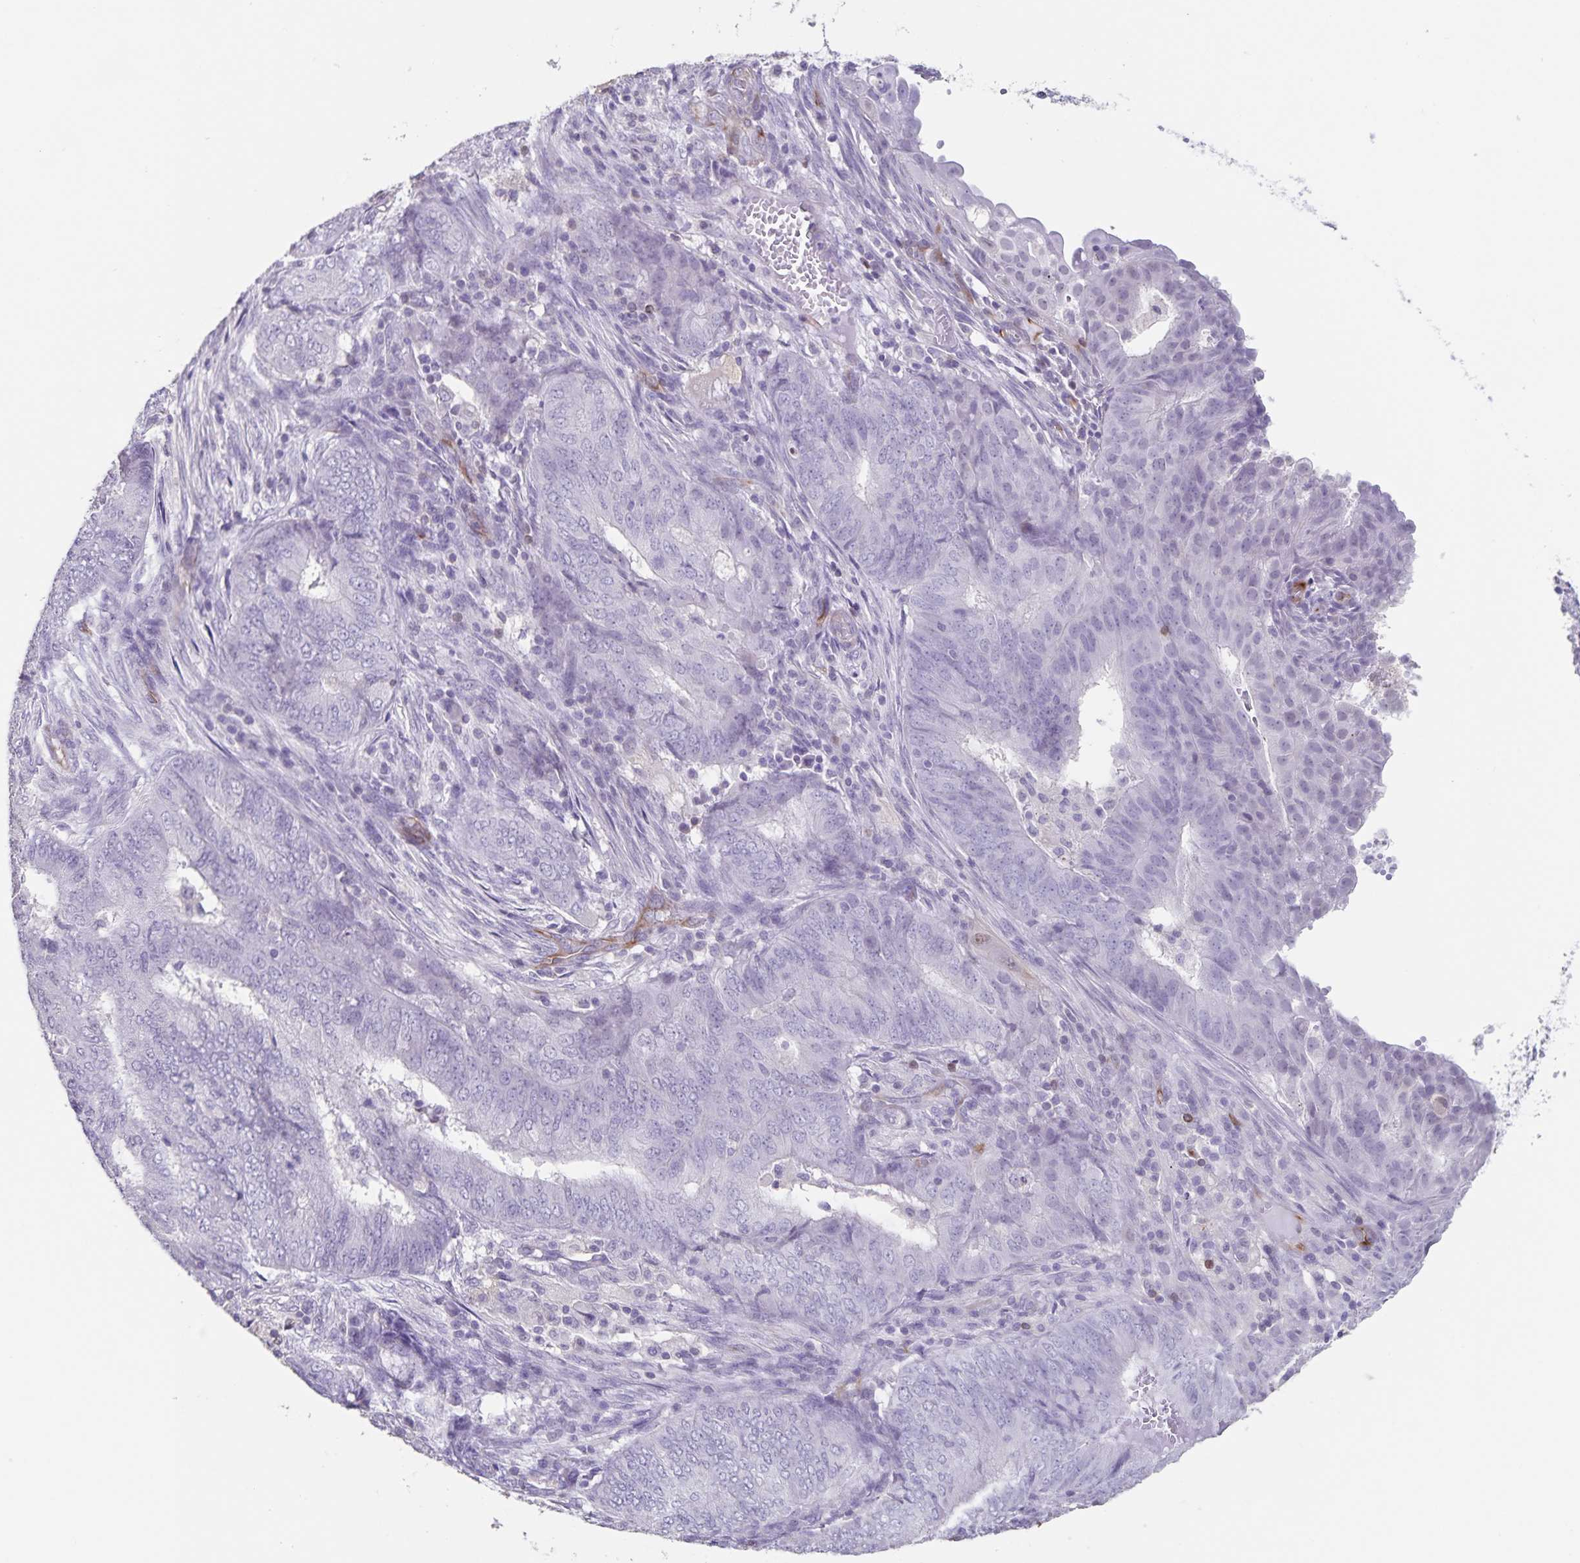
{"staining": {"intensity": "negative", "quantity": "none", "location": "none"}, "tissue": "endometrial cancer", "cell_type": "Tumor cells", "image_type": "cancer", "snomed": [{"axis": "morphology", "description": "Adenocarcinoma, NOS"}, {"axis": "topography", "description": "Endometrium"}], "caption": "A photomicrograph of human endometrial adenocarcinoma is negative for staining in tumor cells.", "gene": "SYNM", "patient": {"sex": "female", "age": 62}}